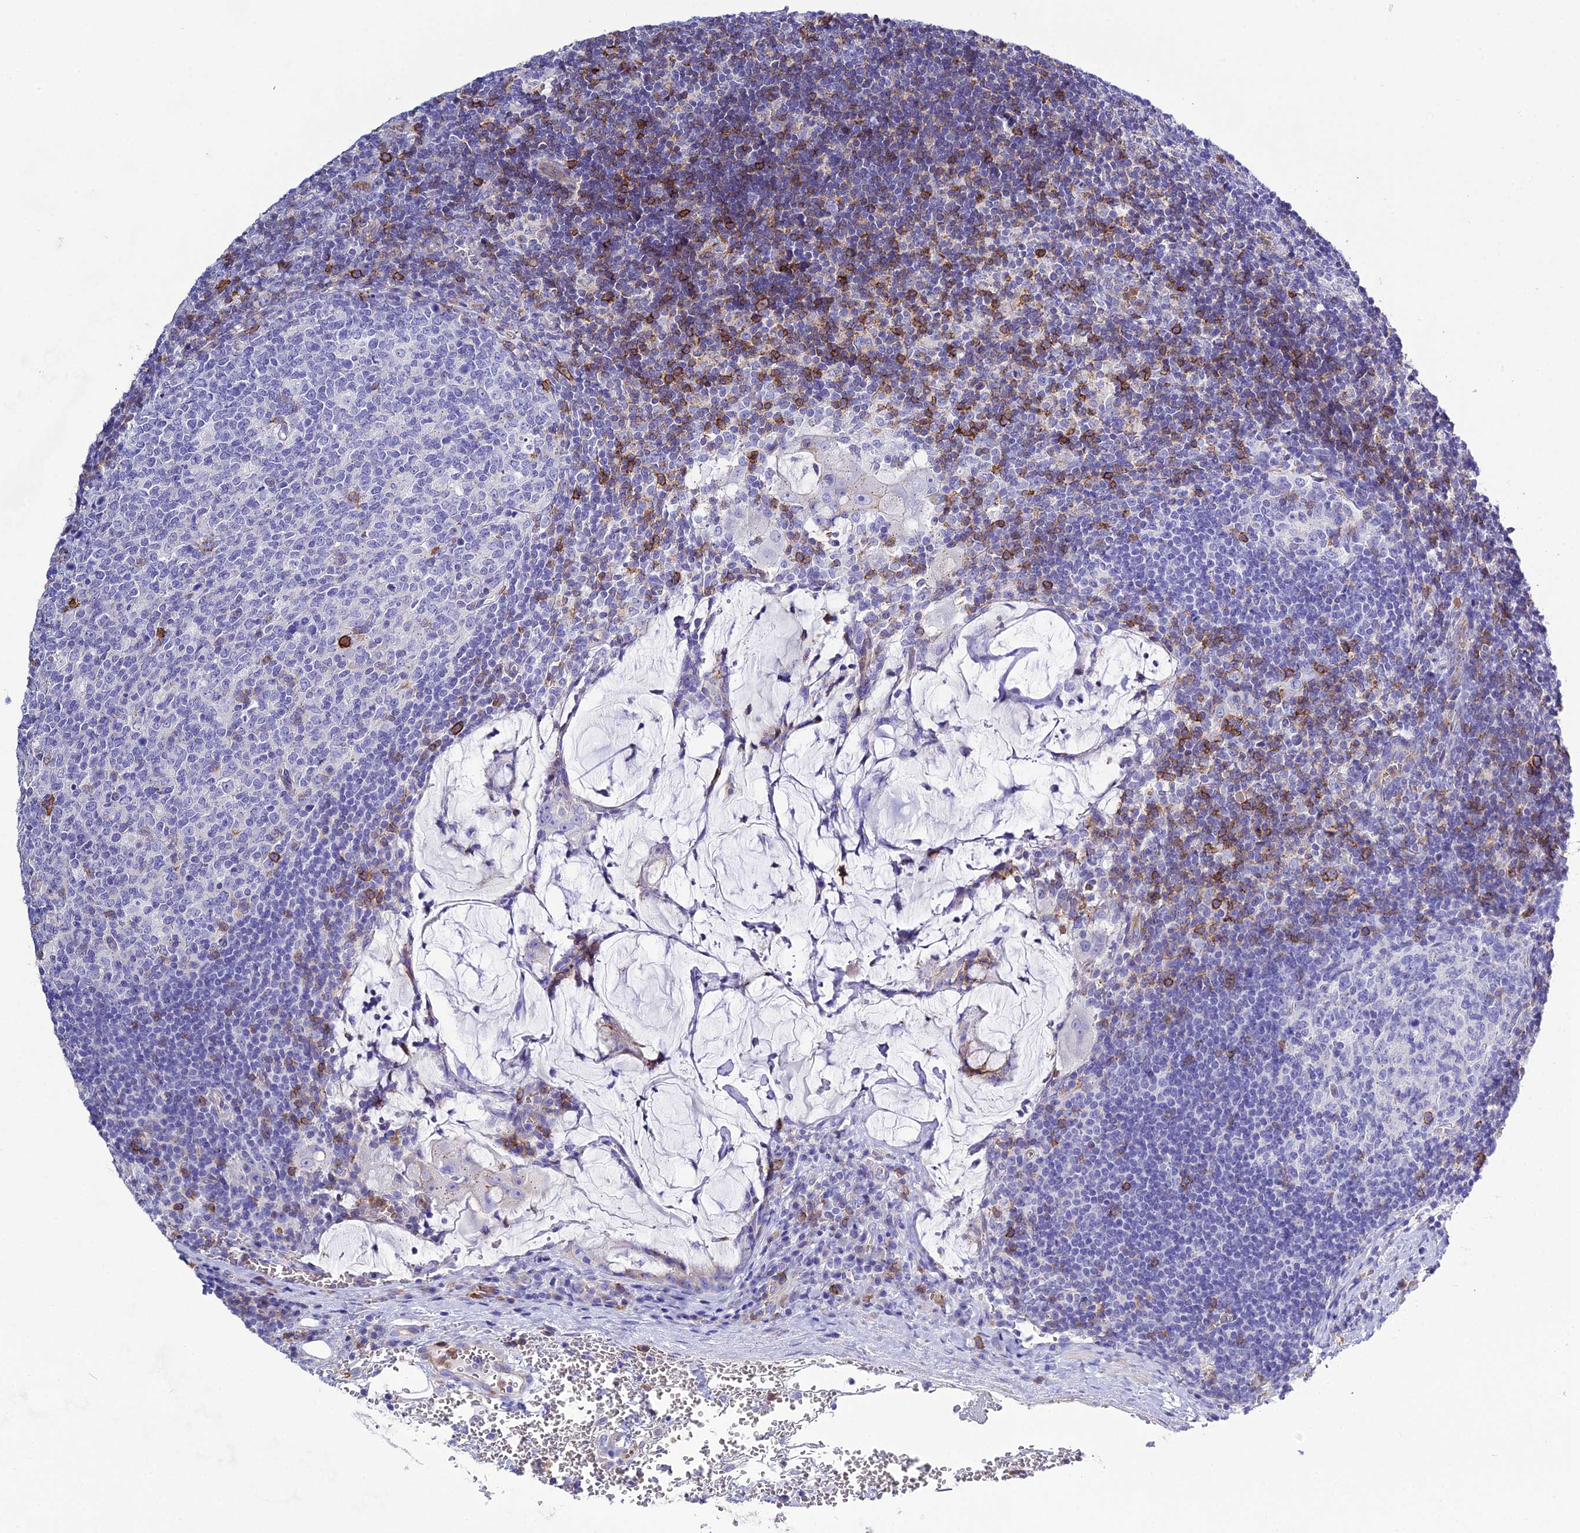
{"staining": {"intensity": "negative", "quantity": "none", "location": "none"}, "tissue": "lymph node", "cell_type": "Germinal center cells", "image_type": "normal", "snomed": [{"axis": "morphology", "description": "Normal tissue, NOS"}, {"axis": "topography", "description": "Lymph node"}], "caption": "An image of lymph node stained for a protein demonstrates no brown staining in germinal center cells.", "gene": "OR1Q1", "patient": {"sex": "female", "age": 73}}